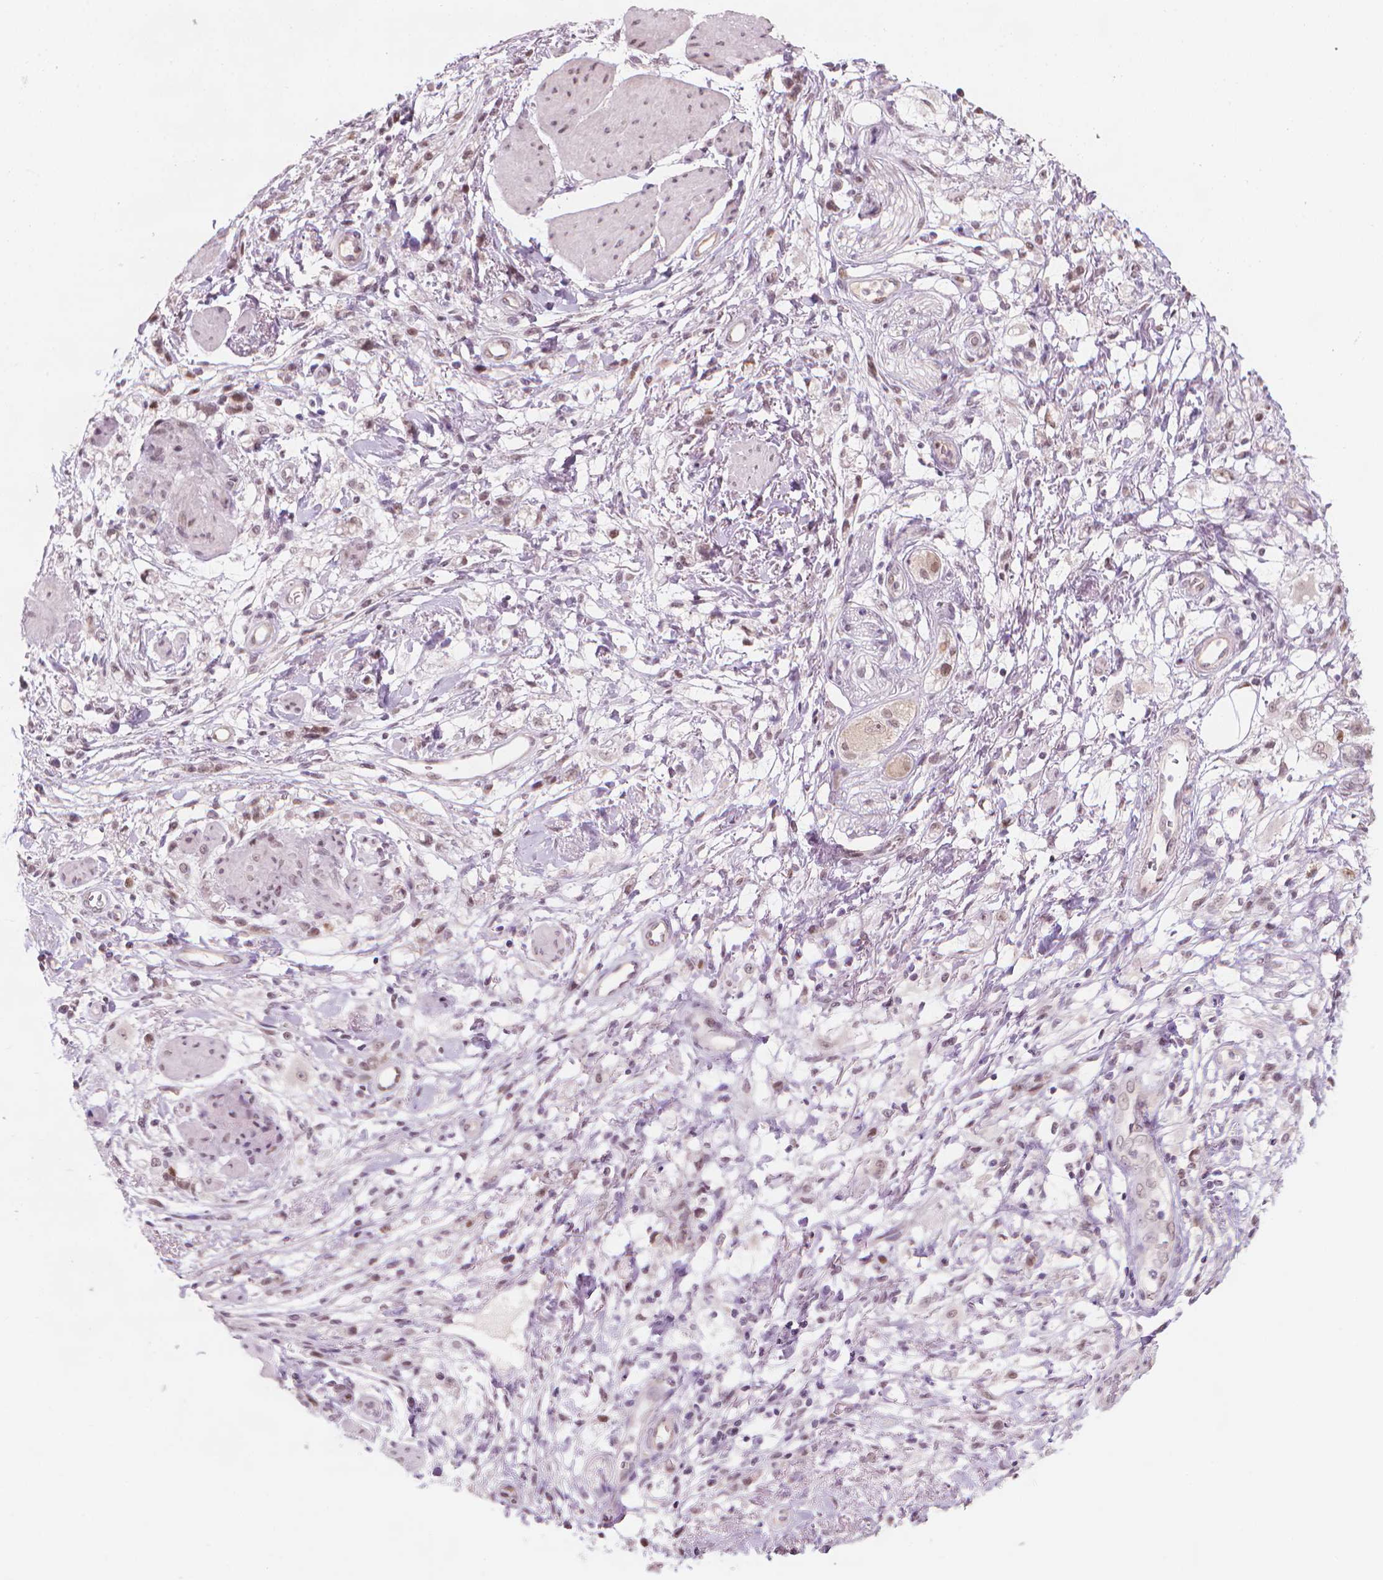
{"staining": {"intensity": "weak", "quantity": "<25%", "location": "nuclear"}, "tissue": "stomach cancer", "cell_type": "Tumor cells", "image_type": "cancer", "snomed": [{"axis": "morphology", "description": "Adenocarcinoma, NOS"}, {"axis": "topography", "description": "Stomach"}], "caption": "Stomach cancer was stained to show a protein in brown. There is no significant expression in tumor cells.", "gene": "CDKN1C", "patient": {"sex": "female", "age": 60}}